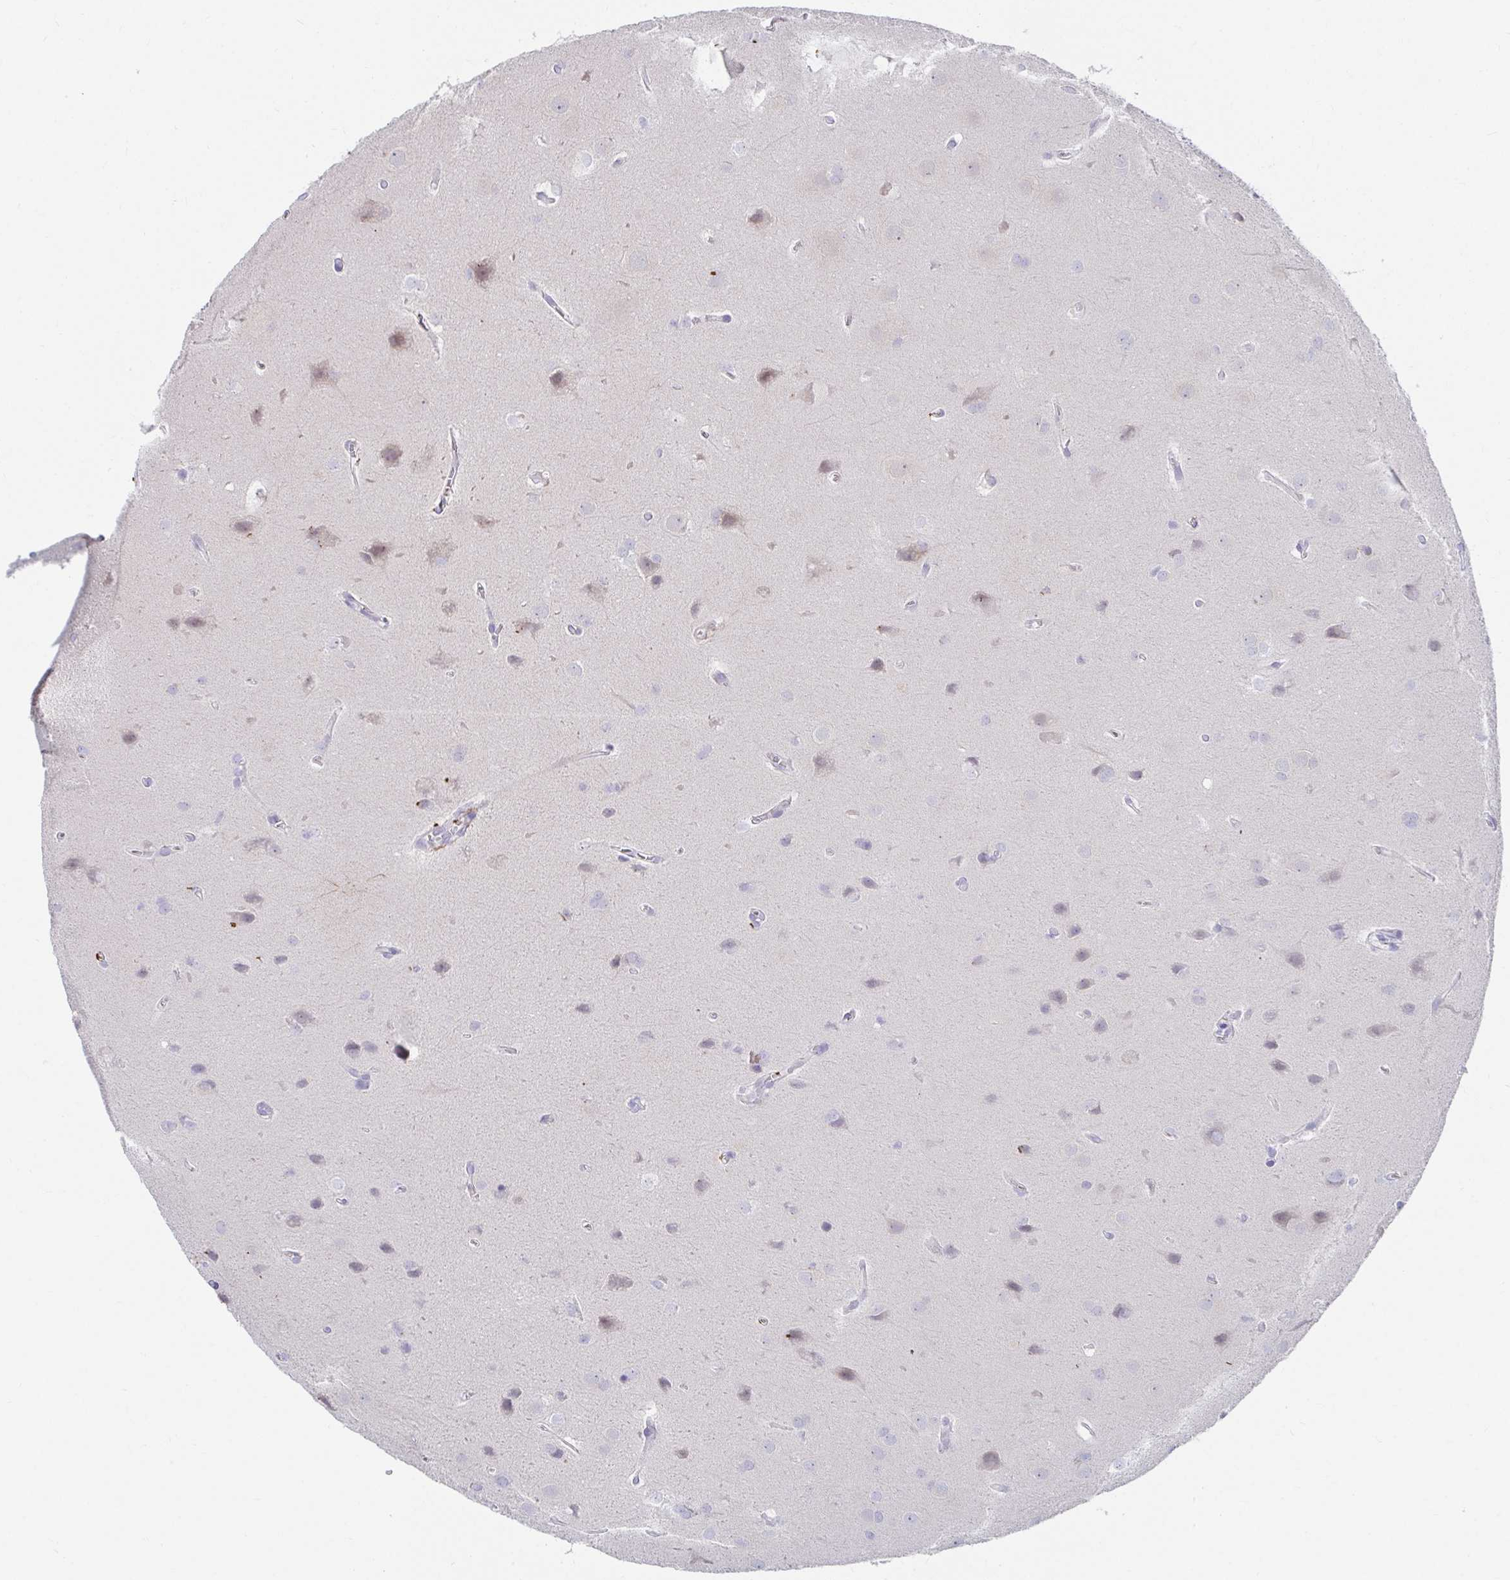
{"staining": {"intensity": "negative", "quantity": "none", "location": "none"}, "tissue": "glioma", "cell_type": "Tumor cells", "image_type": "cancer", "snomed": [{"axis": "morphology", "description": "Glioma, malignant, Low grade"}, {"axis": "topography", "description": "Brain"}], "caption": "IHC micrograph of human low-grade glioma (malignant) stained for a protein (brown), which exhibits no staining in tumor cells.", "gene": "C19orf81", "patient": {"sex": "female", "age": 34}}